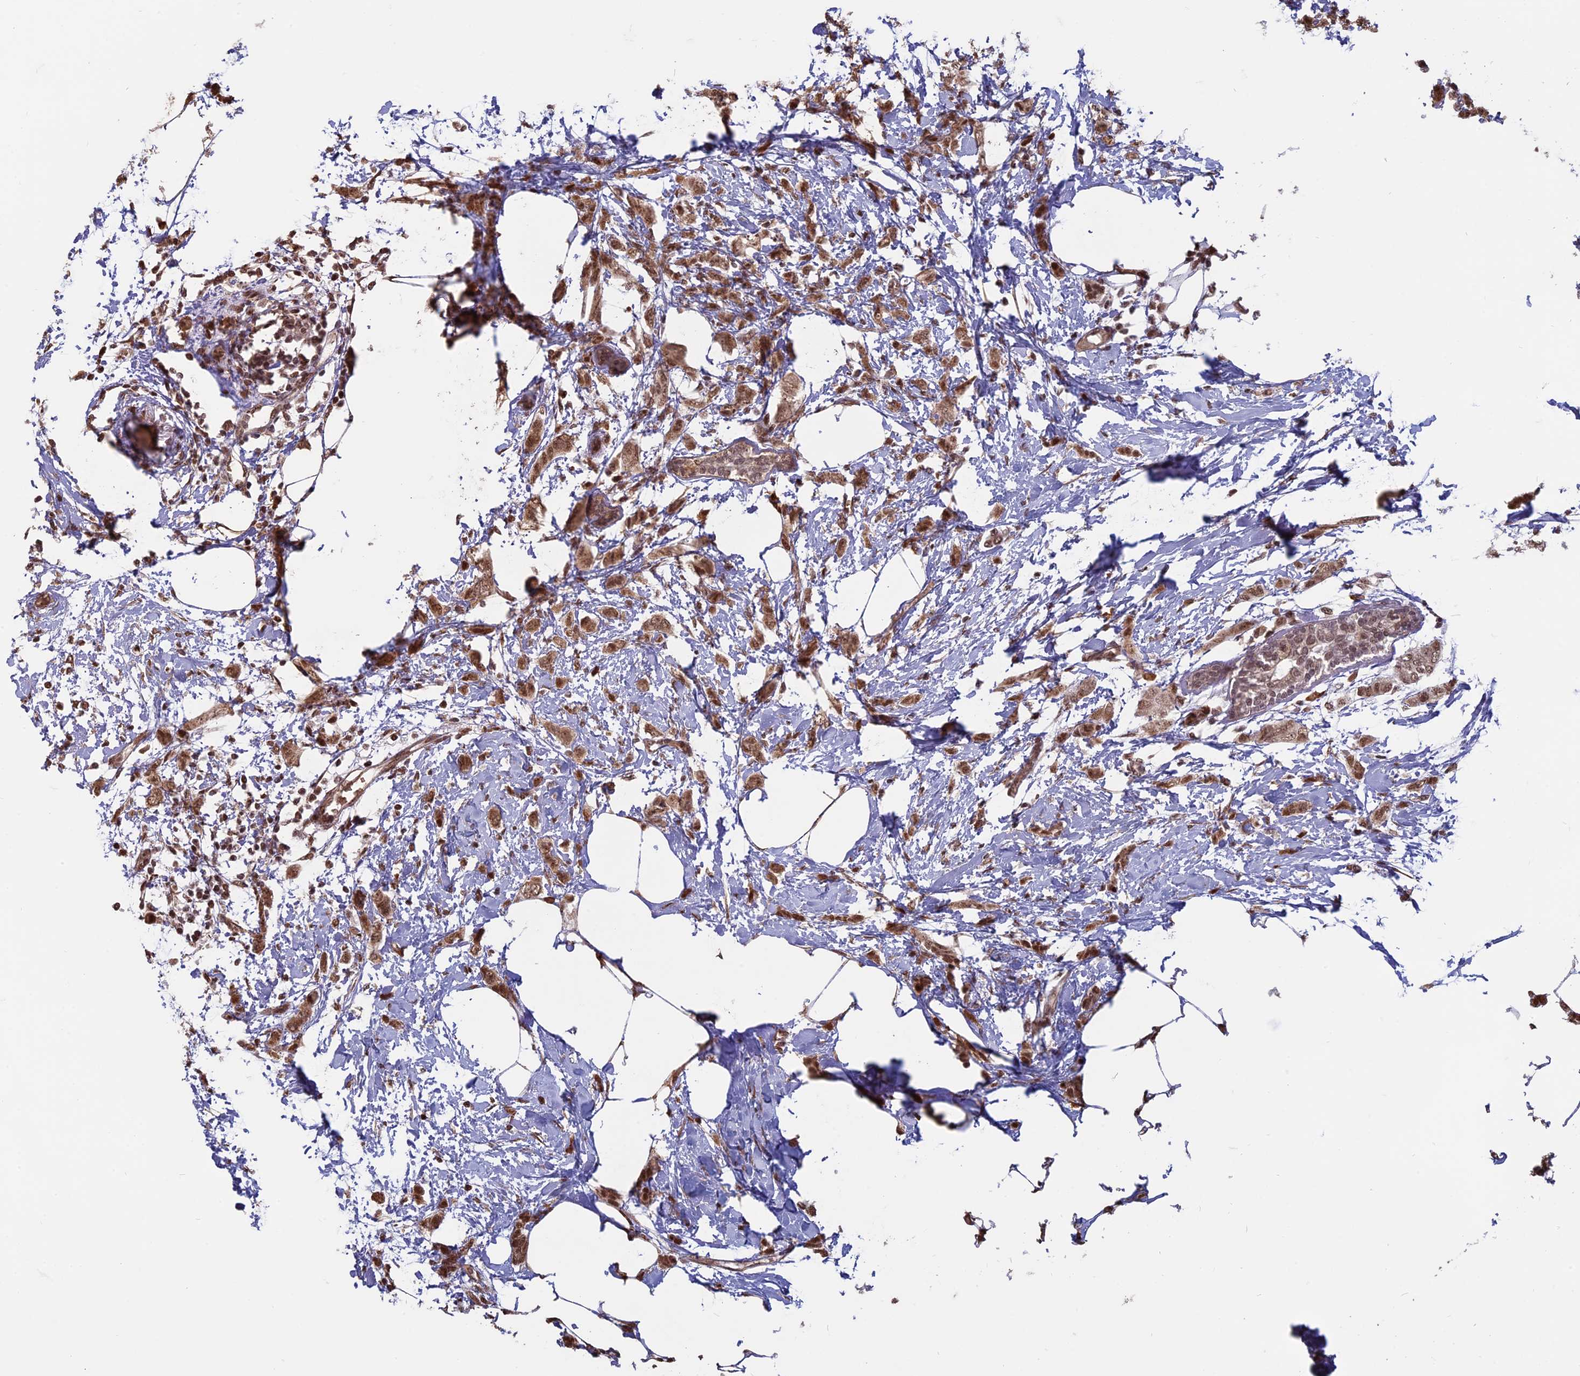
{"staining": {"intensity": "moderate", "quantity": ">75%", "location": "nuclear"}, "tissue": "breast cancer", "cell_type": "Tumor cells", "image_type": "cancer", "snomed": [{"axis": "morphology", "description": "Duct carcinoma"}, {"axis": "topography", "description": "Breast"}], "caption": "Protein analysis of infiltrating ductal carcinoma (breast) tissue exhibits moderate nuclear positivity in about >75% of tumor cells.", "gene": "MFAP1", "patient": {"sex": "female", "age": 72}}